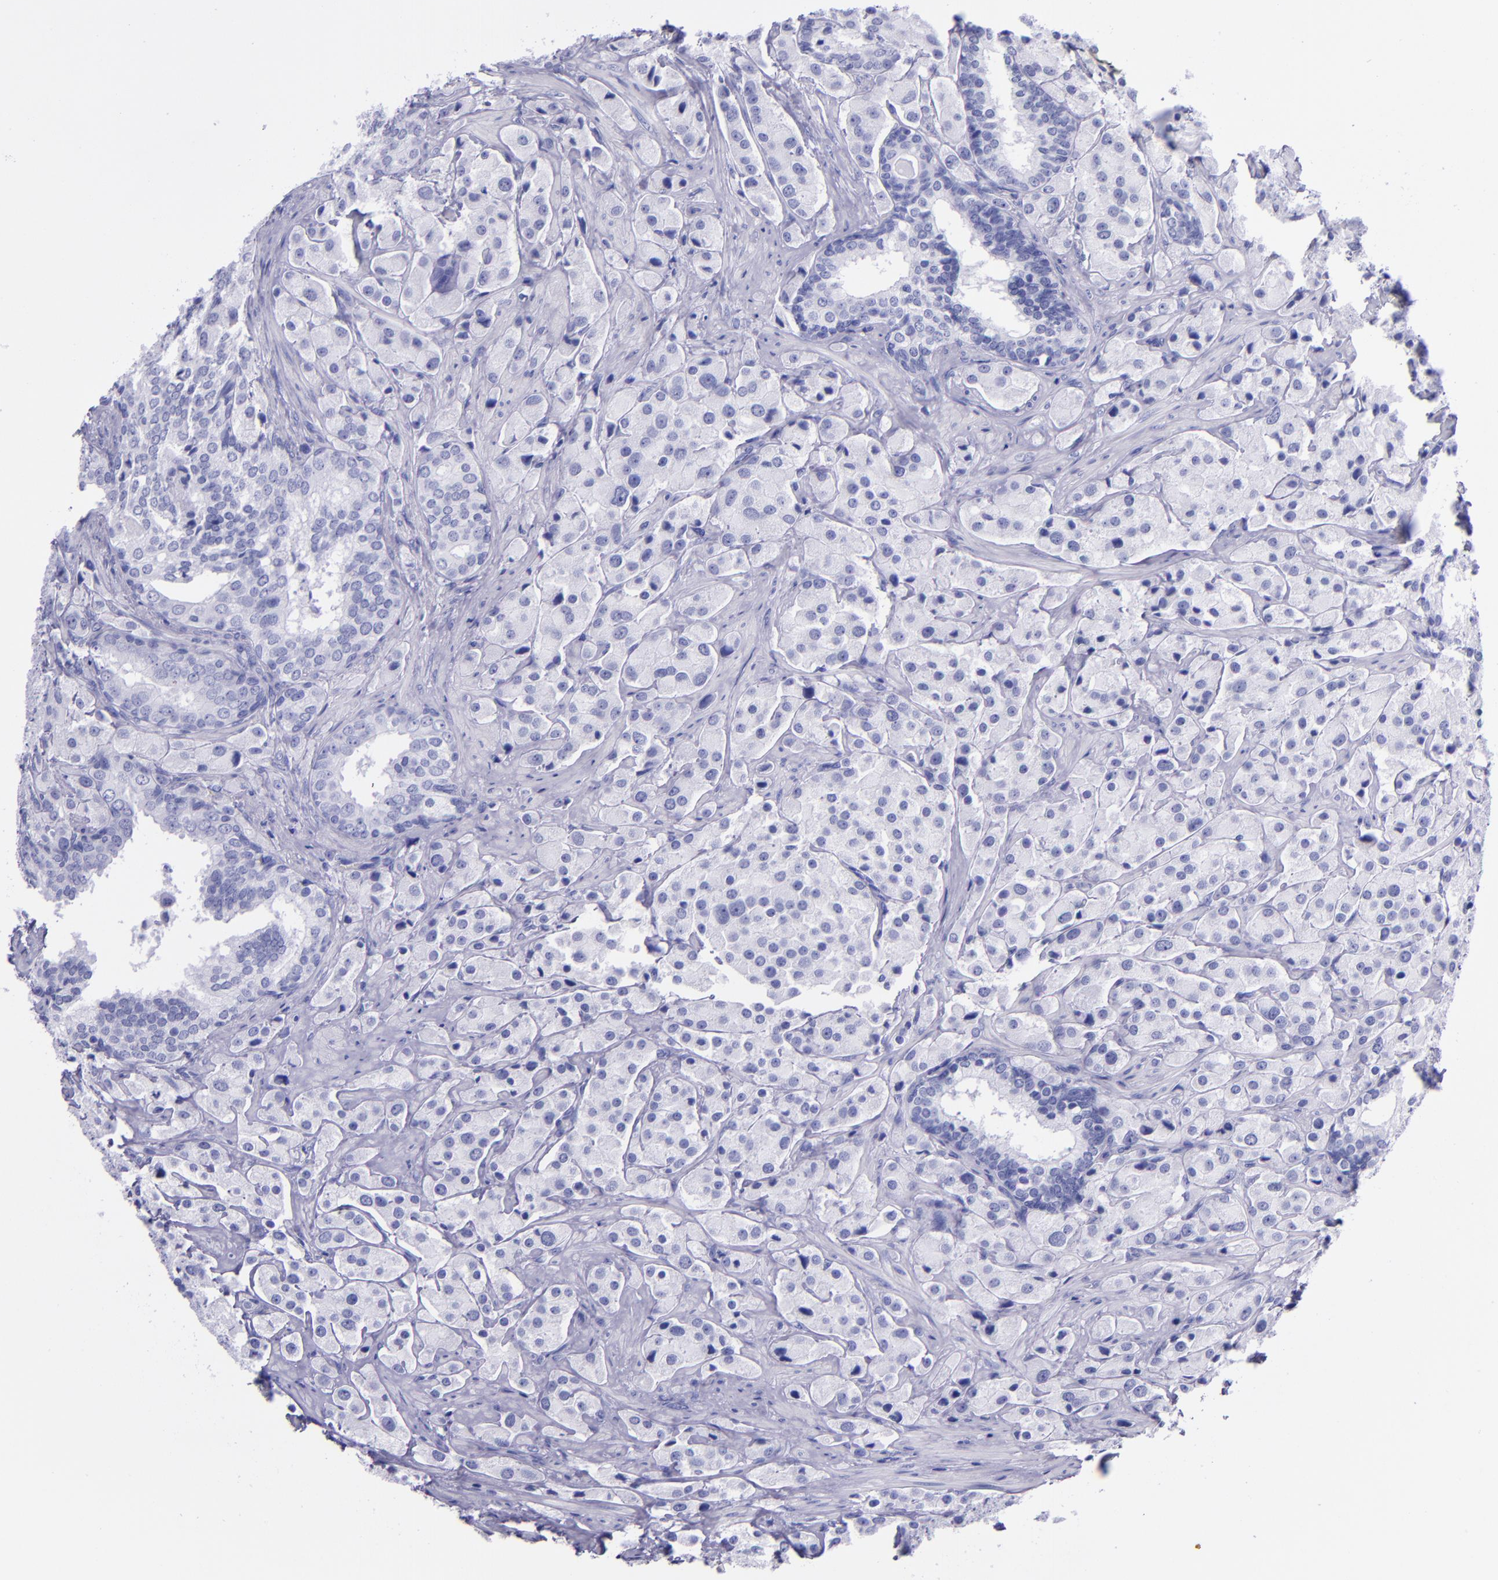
{"staining": {"intensity": "negative", "quantity": "none", "location": "none"}, "tissue": "prostate cancer", "cell_type": "Tumor cells", "image_type": "cancer", "snomed": [{"axis": "morphology", "description": "Adenocarcinoma, Medium grade"}, {"axis": "topography", "description": "Prostate"}], "caption": "A high-resolution micrograph shows IHC staining of prostate cancer, which displays no significant positivity in tumor cells. The staining was performed using DAB (3,3'-diaminobenzidine) to visualize the protein expression in brown, while the nuclei were stained in blue with hematoxylin (Magnification: 20x).", "gene": "MBP", "patient": {"sex": "male", "age": 70}}